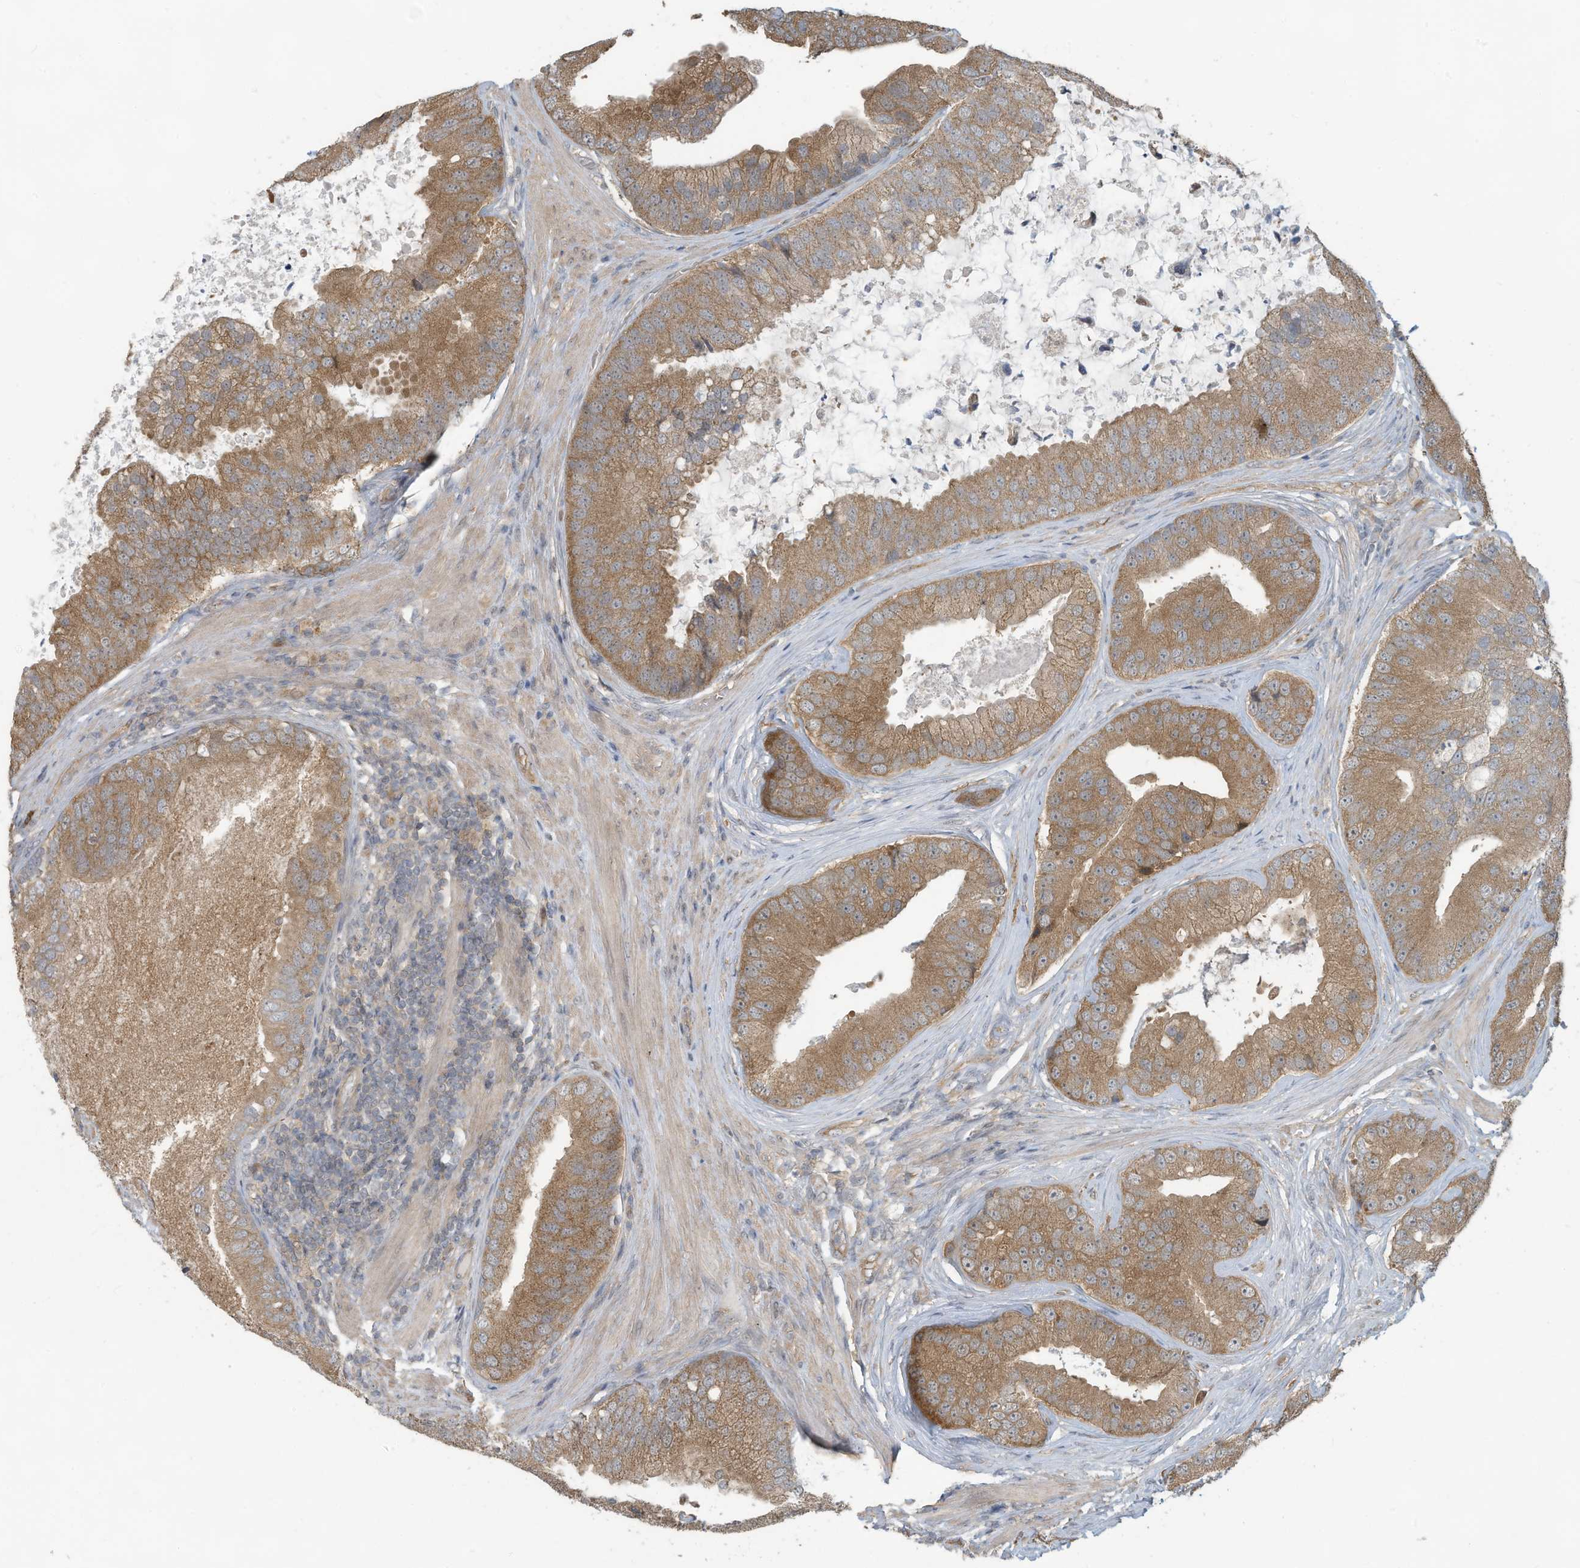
{"staining": {"intensity": "moderate", "quantity": ">75%", "location": "cytoplasmic/membranous"}, "tissue": "prostate cancer", "cell_type": "Tumor cells", "image_type": "cancer", "snomed": [{"axis": "morphology", "description": "Adenocarcinoma, High grade"}, {"axis": "topography", "description": "Prostate"}], "caption": "Immunohistochemical staining of human prostate cancer displays medium levels of moderate cytoplasmic/membranous positivity in approximately >75% of tumor cells.", "gene": "ERI2", "patient": {"sex": "male", "age": 70}}